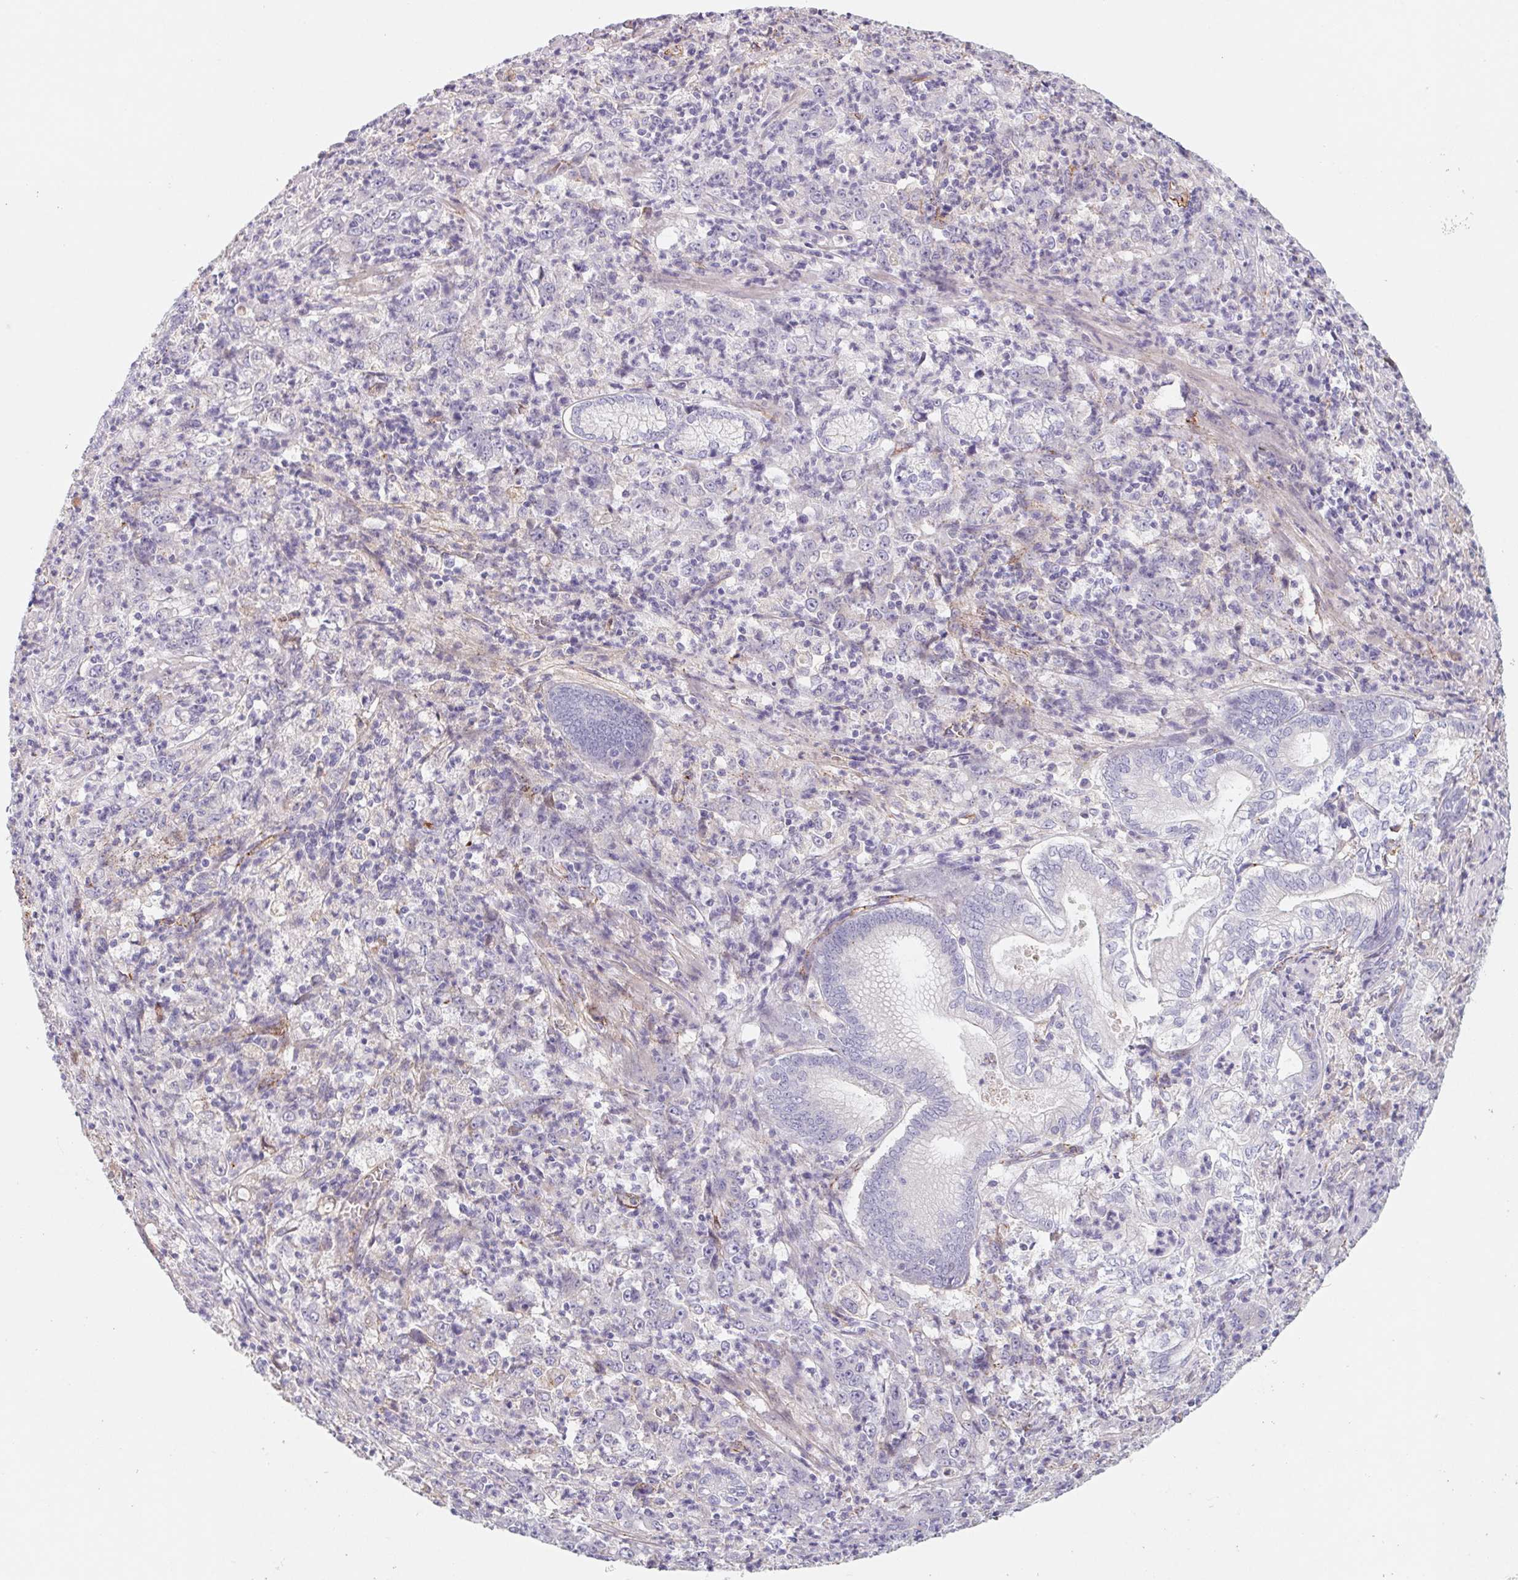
{"staining": {"intensity": "negative", "quantity": "none", "location": "none"}, "tissue": "stomach cancer", "cell_type": "Tumor cells", "image_type": "cancer", "snomed": [{"axis": "morphology", "description": "Adenocarcinoma, NOS"}, {"axis": "topography", "description": "Stomach, lower"}], "caption": "The IHC histopathology image has no significant staining in tumor cells of stomach cancer tissue.", "gene": "LPA", "patient": {"sex": "female", "age": 71}}